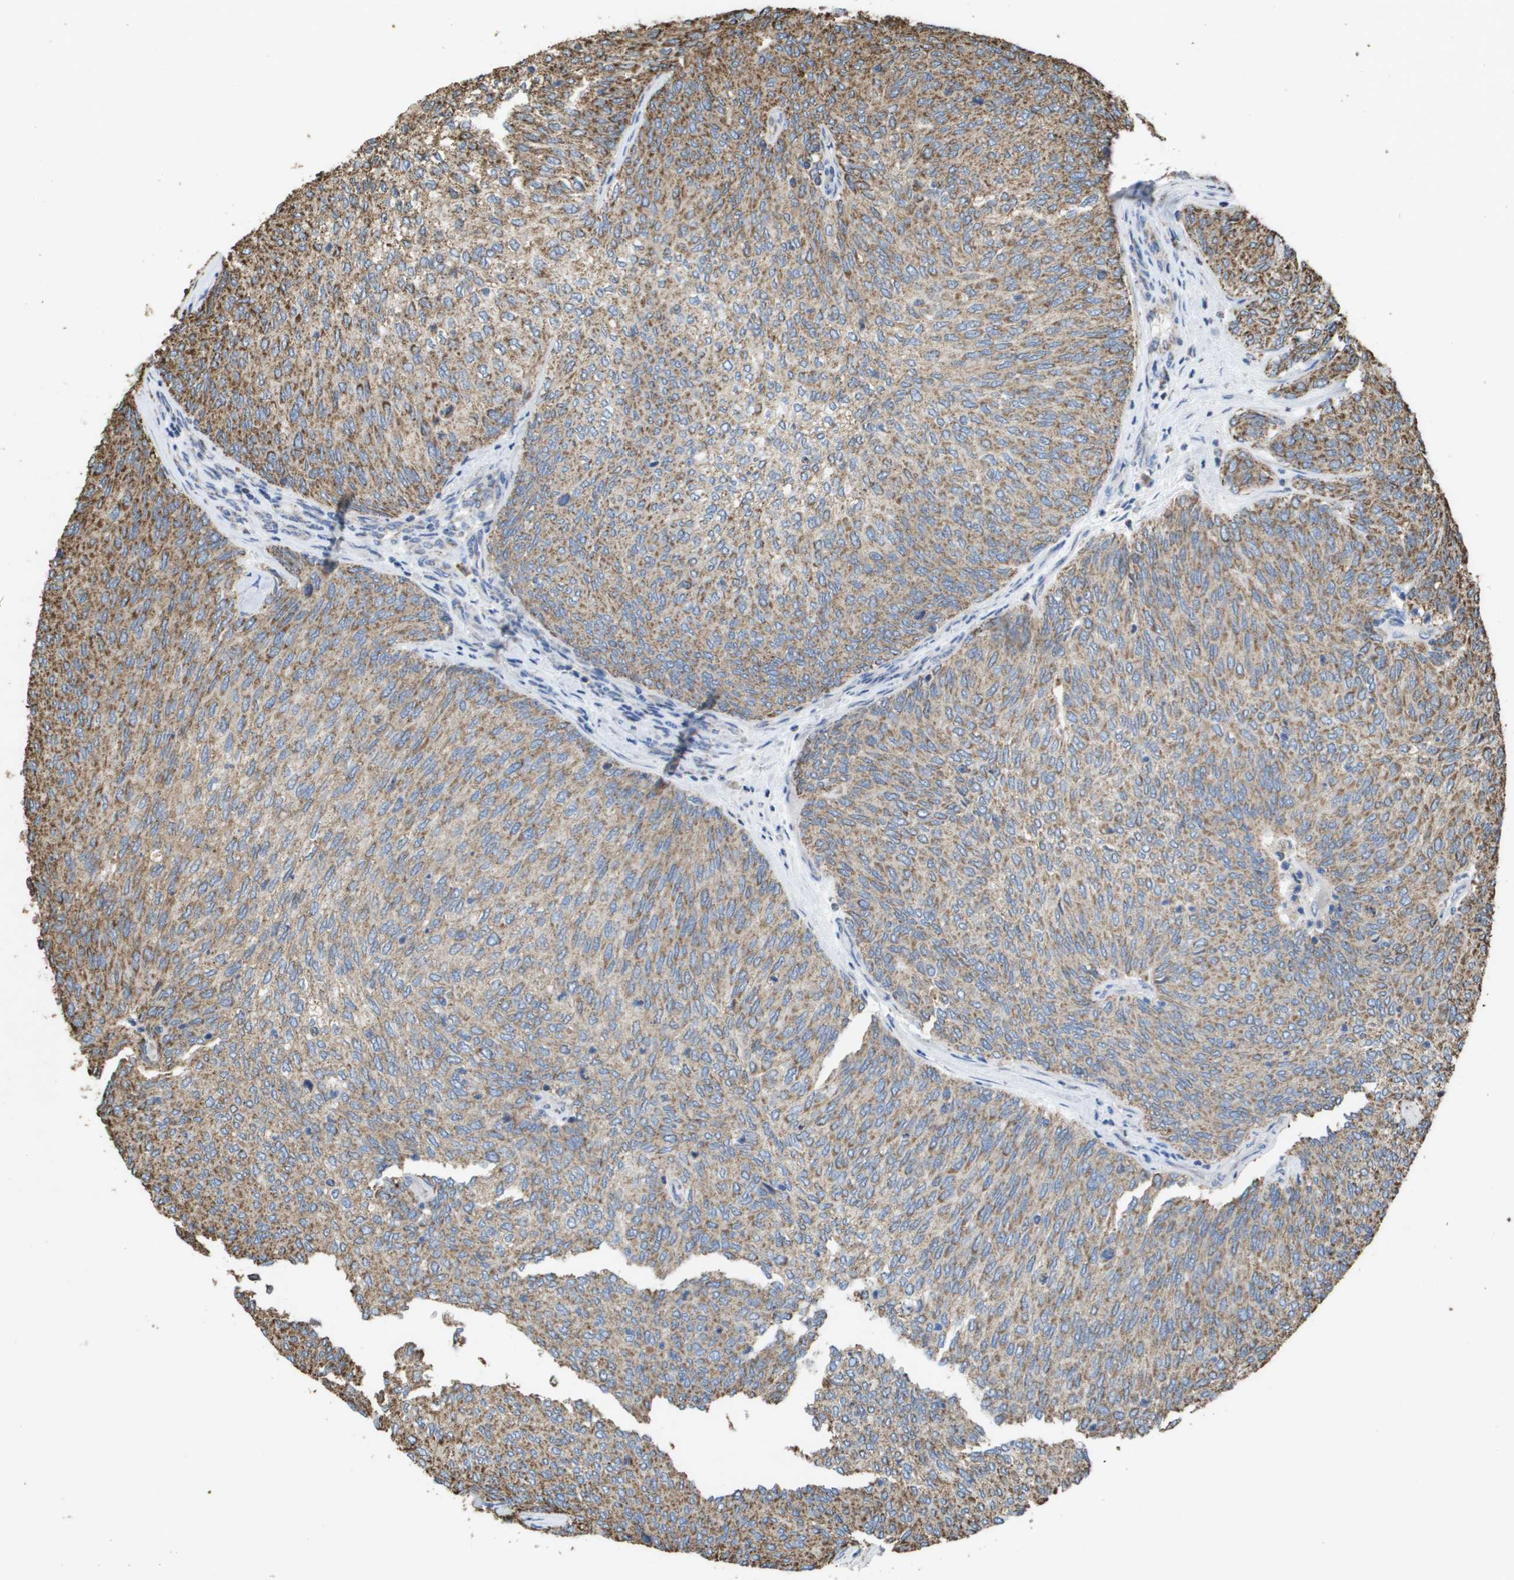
{"staining": {"intensity": "moderate", "quantity": ">75%", "location": "cytoplasmic/membranous"}, "tissue": "urothelial cancer", "cell_type": "Tumor cells", "image_type": "cancer", "snomed": [{"axis": "morphology", "description": "Urothelial carcinoma, Low grade"}, {"axis": "topography", "description": "Urinary bladder"}], "caption": "Tumor cells reveal moderate cytoplasmic/membranous staining in approximately >75% of cells in urothelial cancer.", "gene": "HSPE1", "patient": {"sex": "female", "age": 79}}